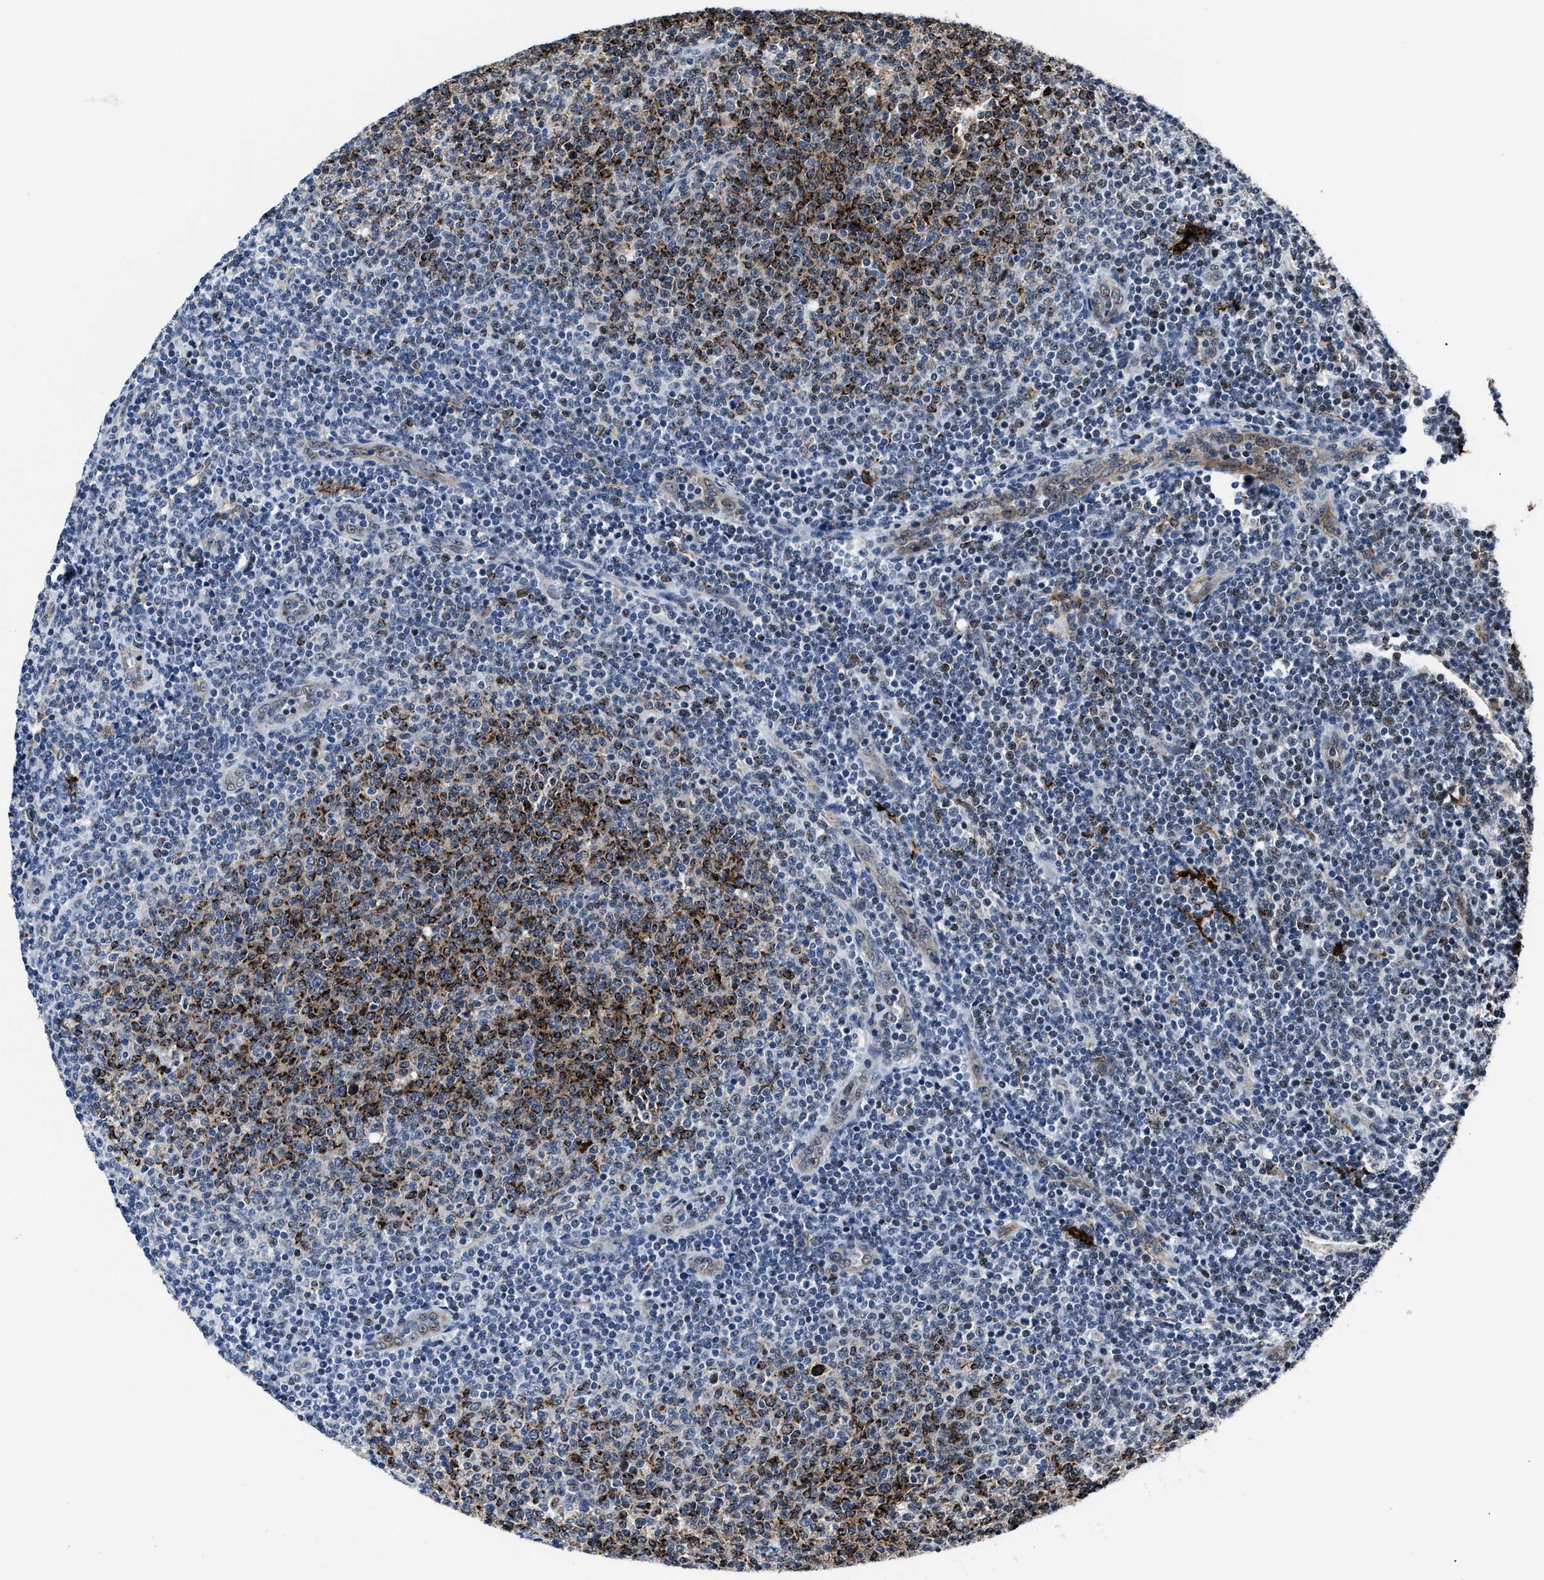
{"staining": {"intensity": "strong", "quantity": "25%-75%", "location": "cytoplasmic/membranous"}, "tissue": "lymphoma", "cell_type": "Tumor cells", "image_type": "cancer", "snomed": [{"axis": "morphology", "description": "Malignant lymphoma, non-Hodgkin's type, Low grade"}, {"axis": "topography", "description": "Lymph node"}], "caption": "Lymphoma stained with a brown dye demonstrates strong cytoplasmic/membranous positive staining in approximately 25%-75% of tumor cells.", "gene": "MARCKSL1", "patient": {"sex": "male", "age": 66}}